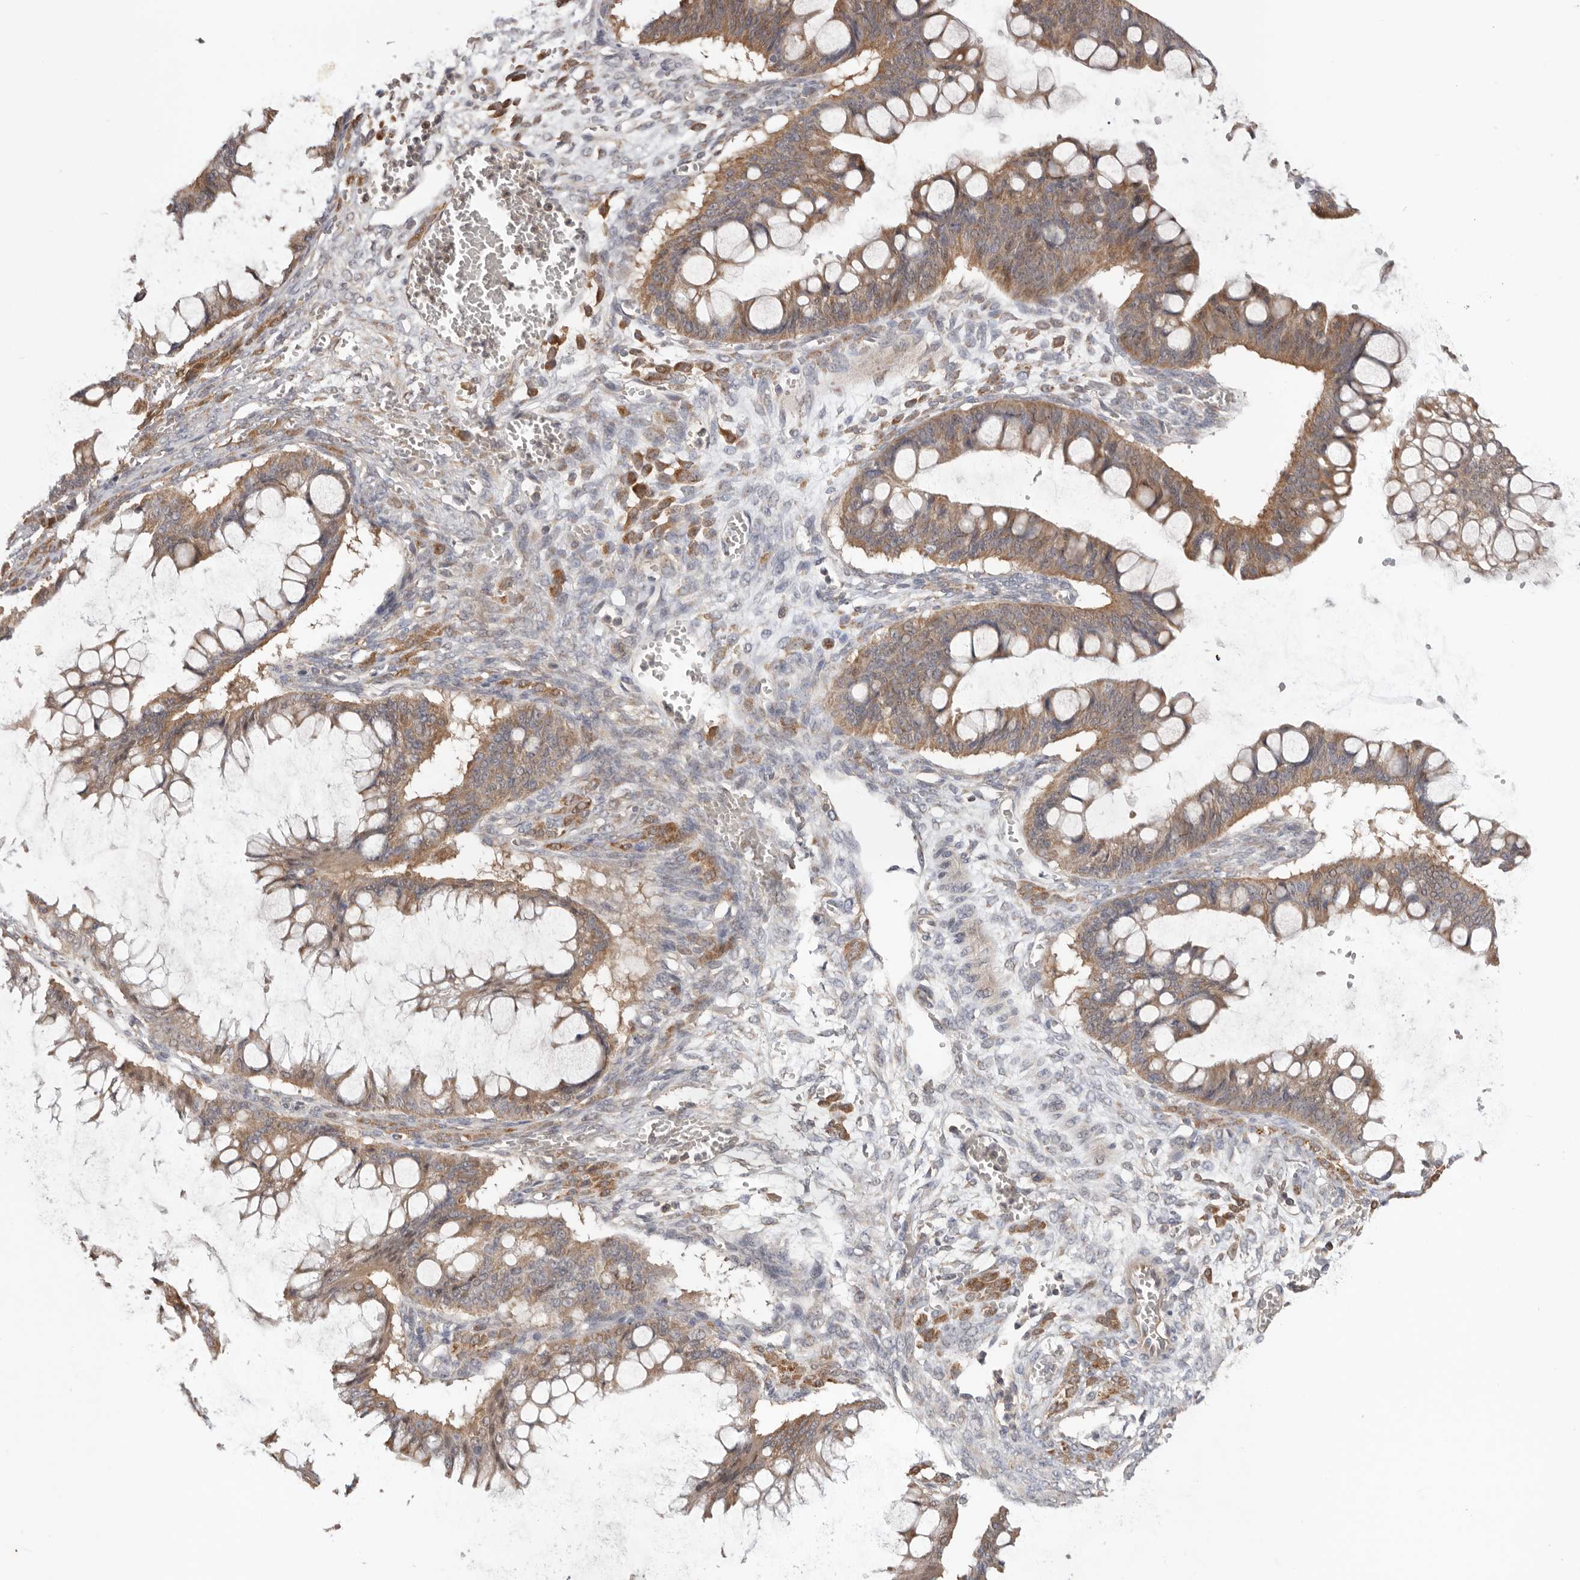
{"staining": {"intensity": "moderate", "quantity": ">75%", "location": "cytoplasmic/membranous"}, "tissue": "ovarian cancer", "cell_type": "Tumor cells", "image_type": "cancer", "snomed": [{"axis": "morphology", "description": "Cystadenocarcinoma, mucinous, NOS"}, {"axis": "topography", "description": "Ovary"}], "caption": "Human mucinous cystadenocarcinoma (ovarian) stained with a brown dye demonstrates moderate cytoplasmic/membranous positive staining in approximately >75% of tumor cells.", "gene": "LRP6", "patient": {"sex": "female", "age": 73}}